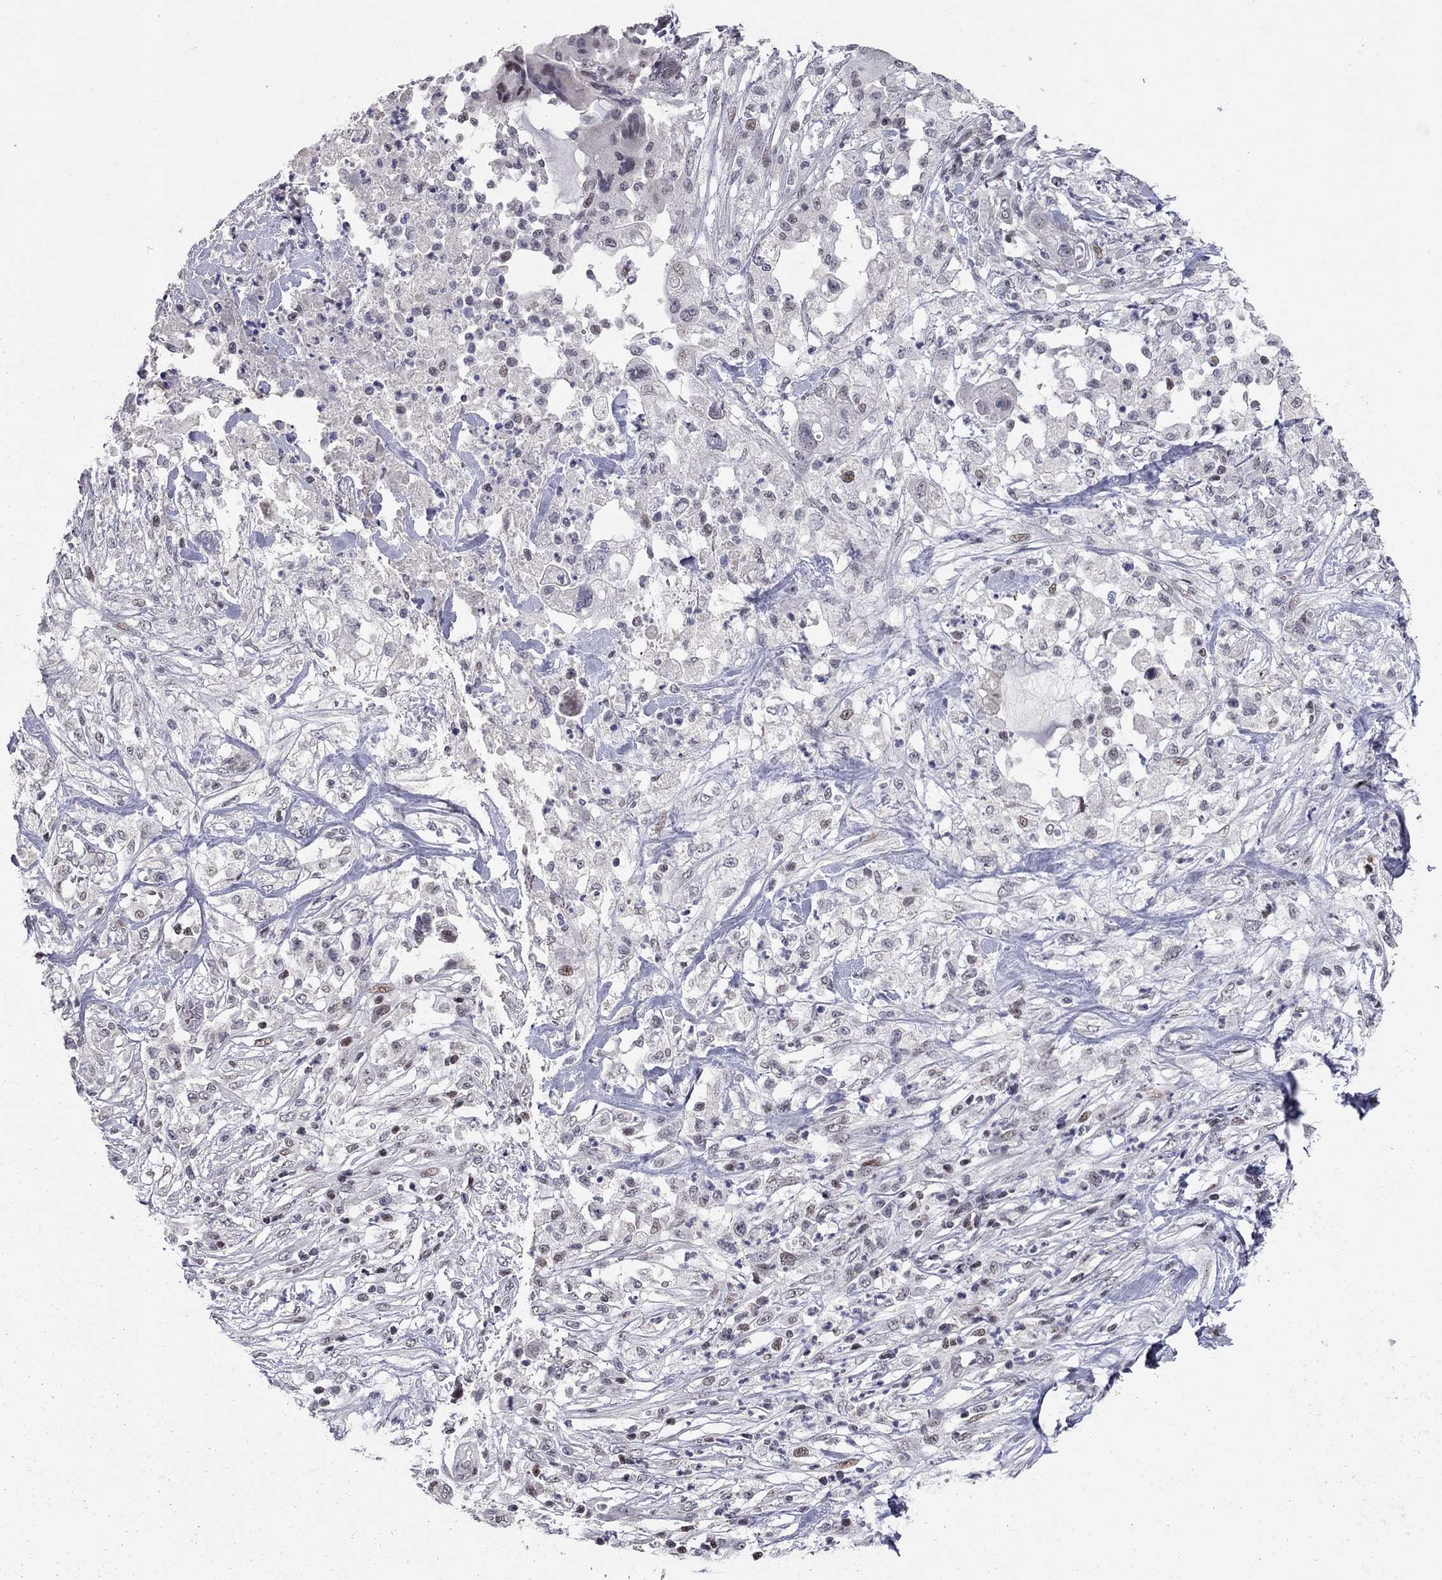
{"staining": {"intensity": "weak", "quantity": "<25%", "location": "nuclear"}, "tissue": "pancreatic cancer", "cell_type": "Tumor cells", "image_type": "cancer", "snomed": [{"axis": "morphology", "description": "Adenocarcinoma, NOS"}, {"axis": "topography", "description": "Pancreas"}], "caption": "Protein analysis of pancreatic cancer (adenocarcinoma) shows no significant positivity in tumor cells.", "gene": "HDAC3", "patient": {"sex": "female", "age": 72}}